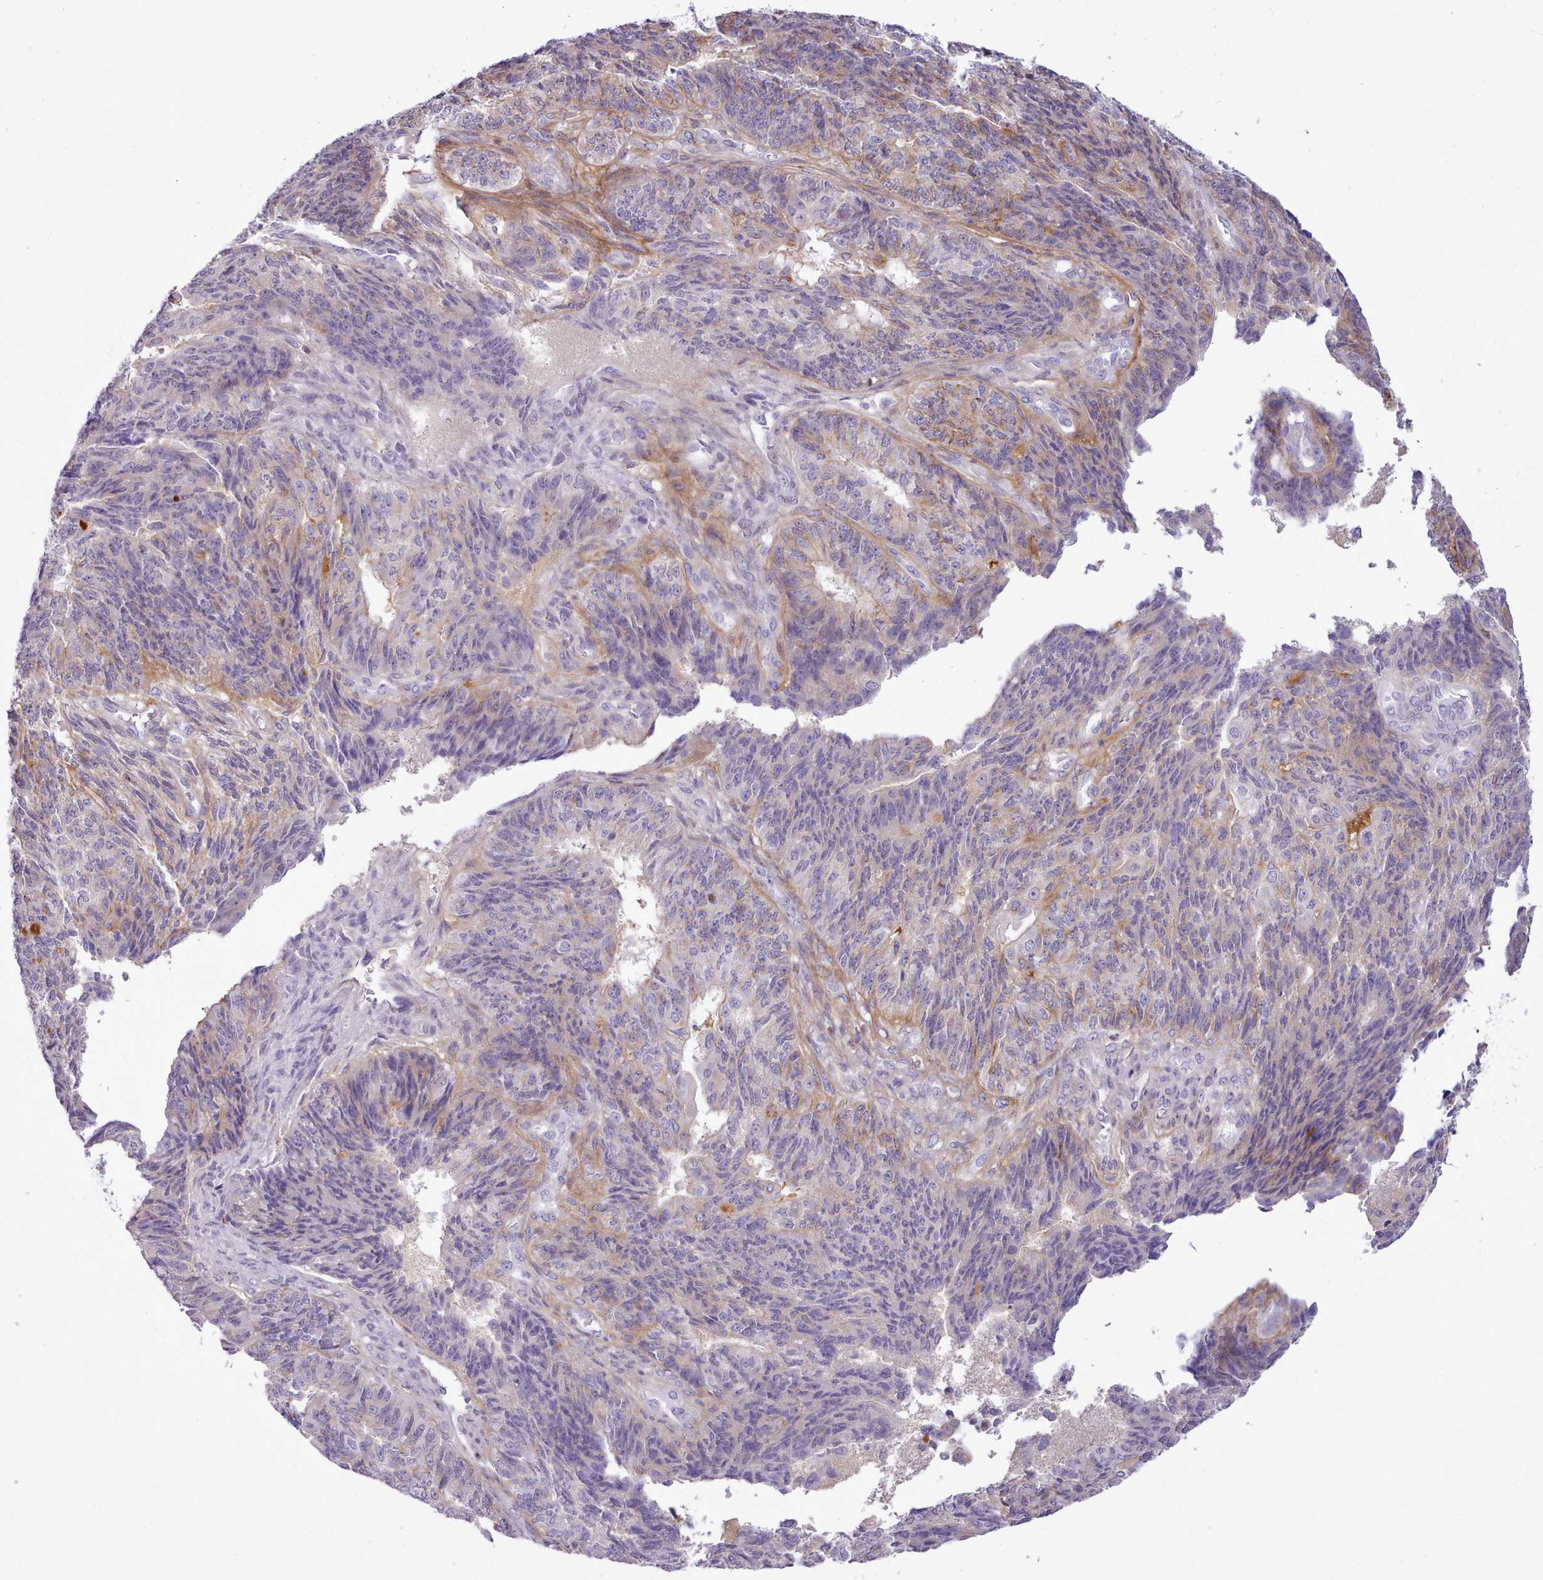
{"staining": {"intensity": "weak", "quantity": "<25%", "location": "cytoplasmic/membranous"}, "tissue": "endometrial cancer", "cell_type": "Tumor cells", "image_type": "cancer", "snomed": [{"axis": "morphology", "description": "Adenocarcinoma, NOS"}, {"axis": "topography", "description": "Endometrium"}], "caption": "A micrograph of endometrial adenocarcinoma stained for a protein shows no brown staining in tumor cells.", "gene": "CYP2A13", "patient": {"sex": "female", "age": 32}}